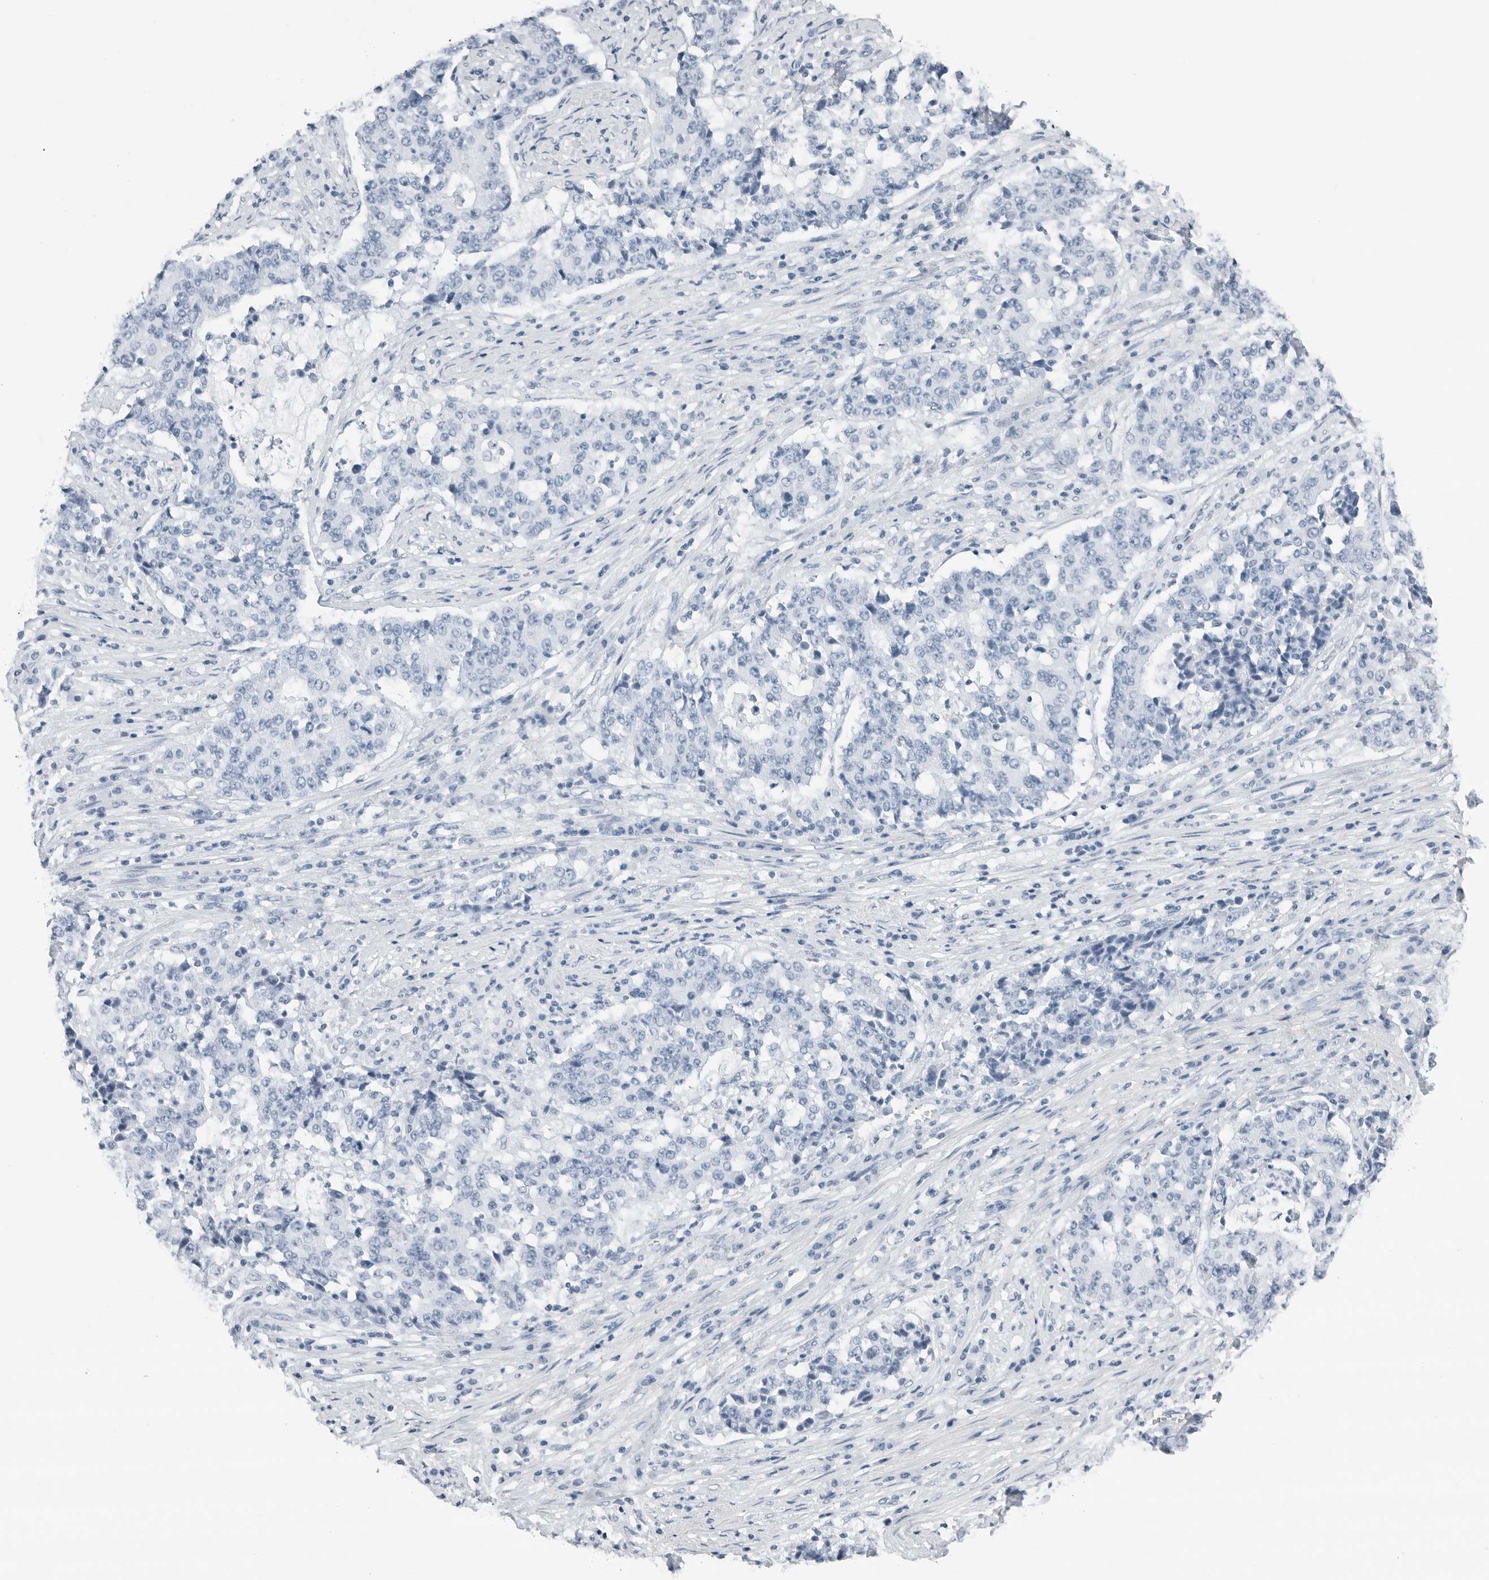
{"staining": {"intensity": "negative", "quantity": "none", "location": "none"}, "tissue": "stomach cancer", "cell_type": "Tumor cells", "image_type": "cancer", "snomed": [{"axis": "morphology", "description": "Adenocarcinoma, NOS"}, {"axis": "topography", "description": "Stomach"}], "caption": "Immunohistochemical staining of stomach adenocarcinoma shows no significant staining in tumor cells.", "gene": "SLPI", "patient": {"sex": "male", "age": 59}}